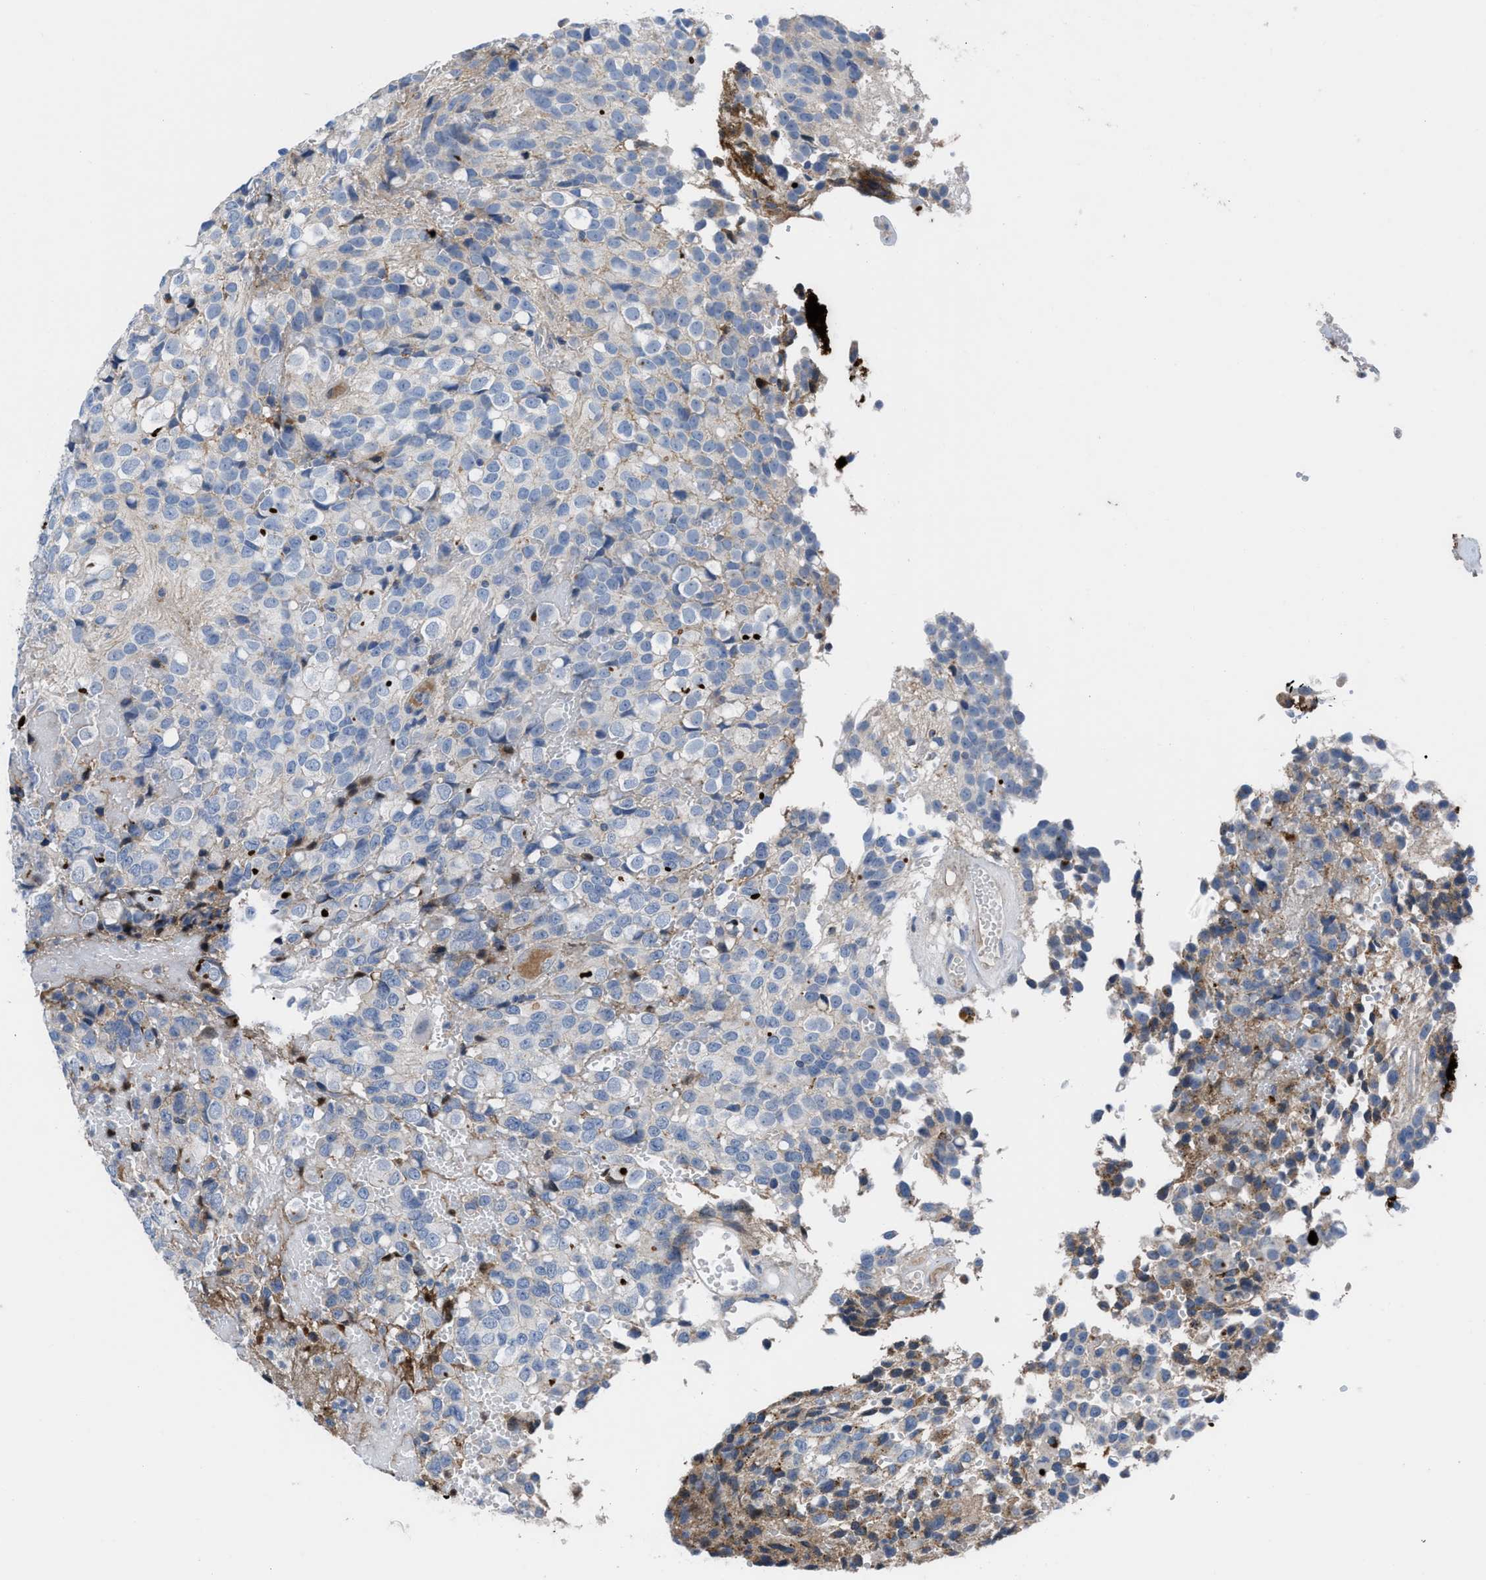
{"staining": {"intensity": "strong", "quantity": "<25%", "location": "cytoplasmic/membranous"}, "tissue": "glioma", "cell_type": "Tumor cells", "image_type": "cancer", "snomed": [{"axis": "morphology", "description": "Glioma, malignant, High grade"}, {"axis": "topography", "description": "Brain"}], "caption": "Brown immunohistochemical staining in high-grade glioma (malignant) demonstrates strong cytoplasmic/membranous staining in about <25% of tumor cells.", "gene": "HPX", "patient": {"sex": "male", "age": 32}}